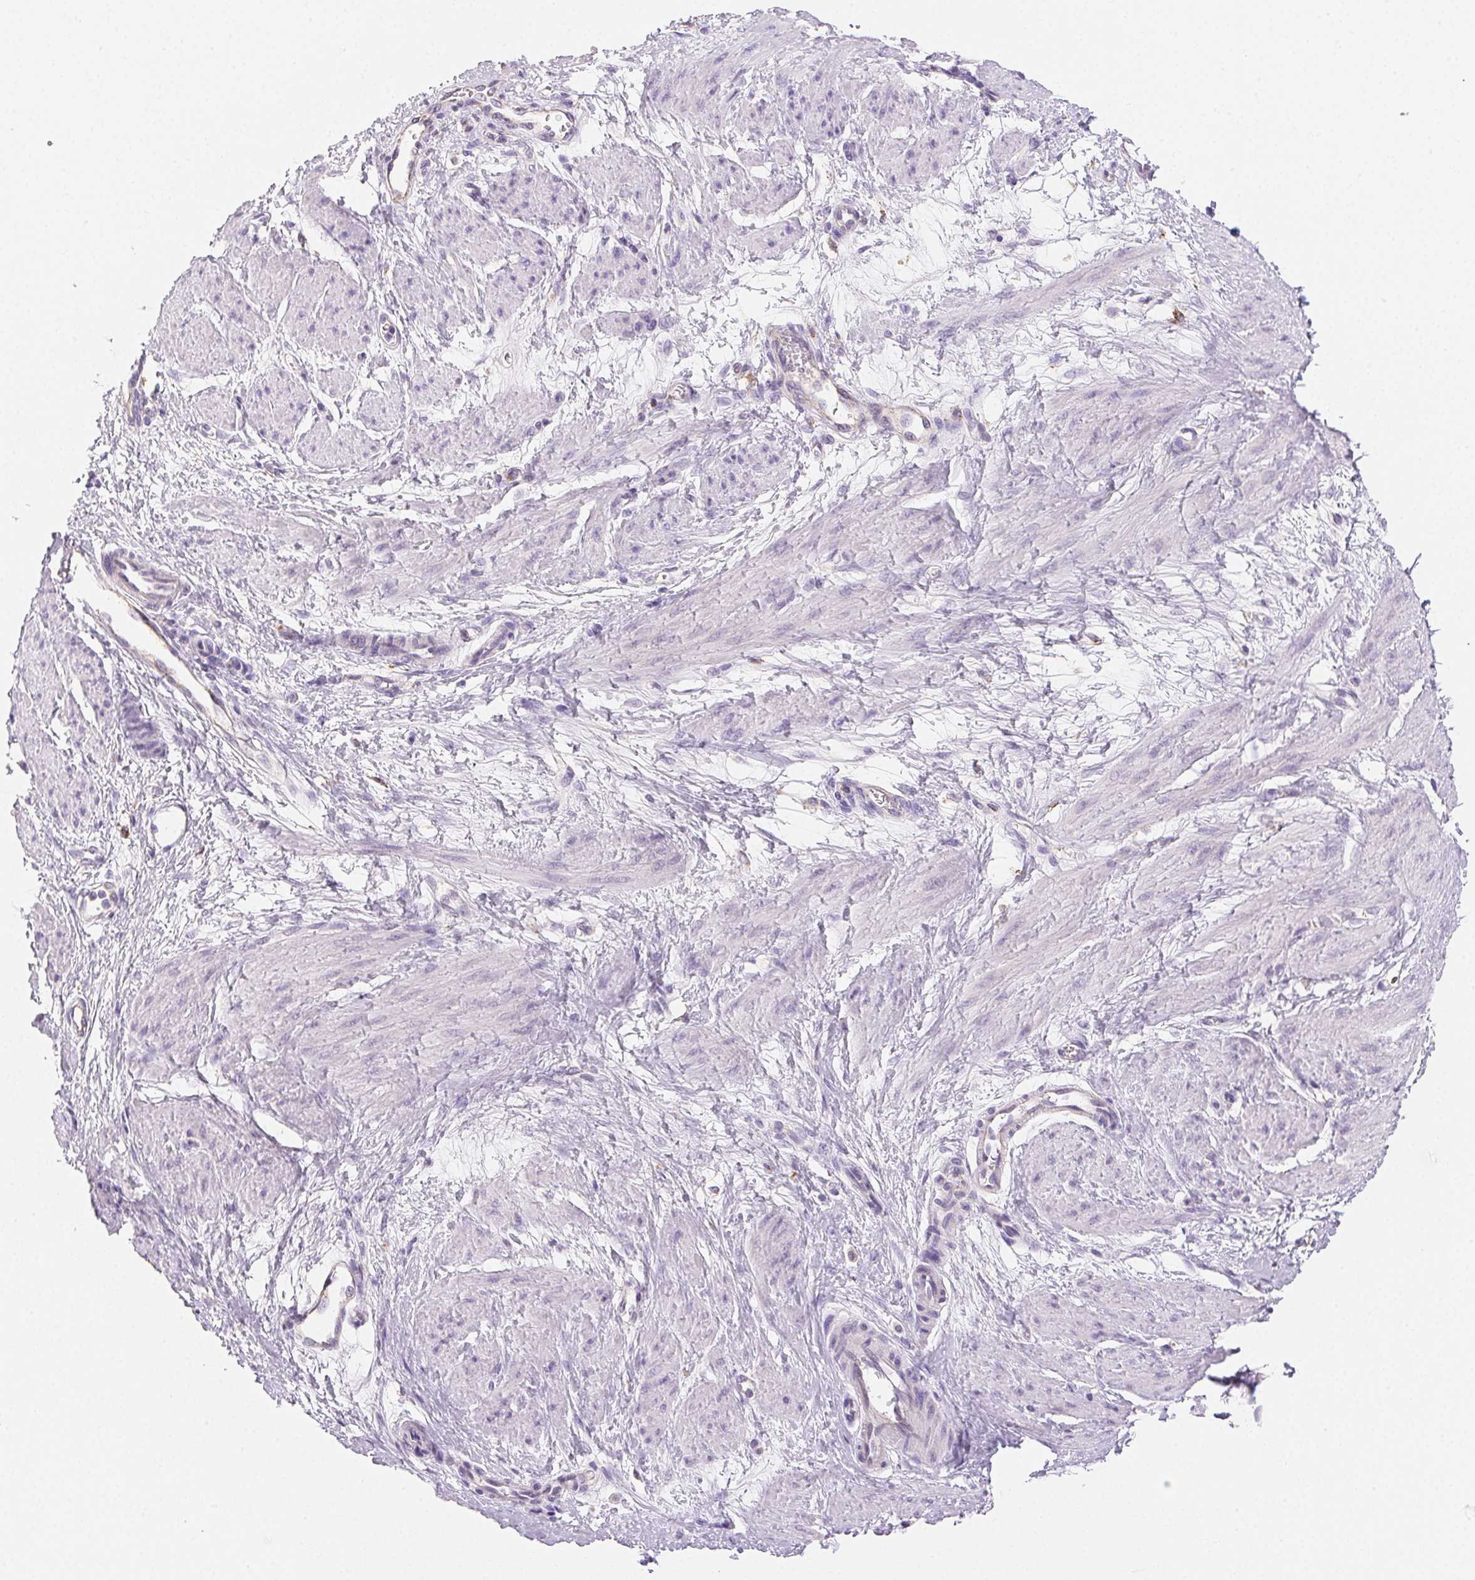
{"staining": {"intensity": "negative", "quantity": "none", "location": "none"}, "tissue": "smooth muscle", "cell_type": "Smooth muscle cells", "image_type": "normal", "snomed": [{"axis": "morphology", "description": "Normal tissue, NOS"}, {"axis": "topography", "description": "Smooth muscle"}, {"axis": "topography", "description": "Uterus"}], "caption": "Micrograph shows no protein expression in smooth muscle cells of benign smooth muscle. The staining is performed using DAB (3,3'-diaminobenzidine) brown chromogen with nuclei counter-stained in using hematoxylin.", "gene": "LIPA", "patient": {"sex": "female", "age": 39}}